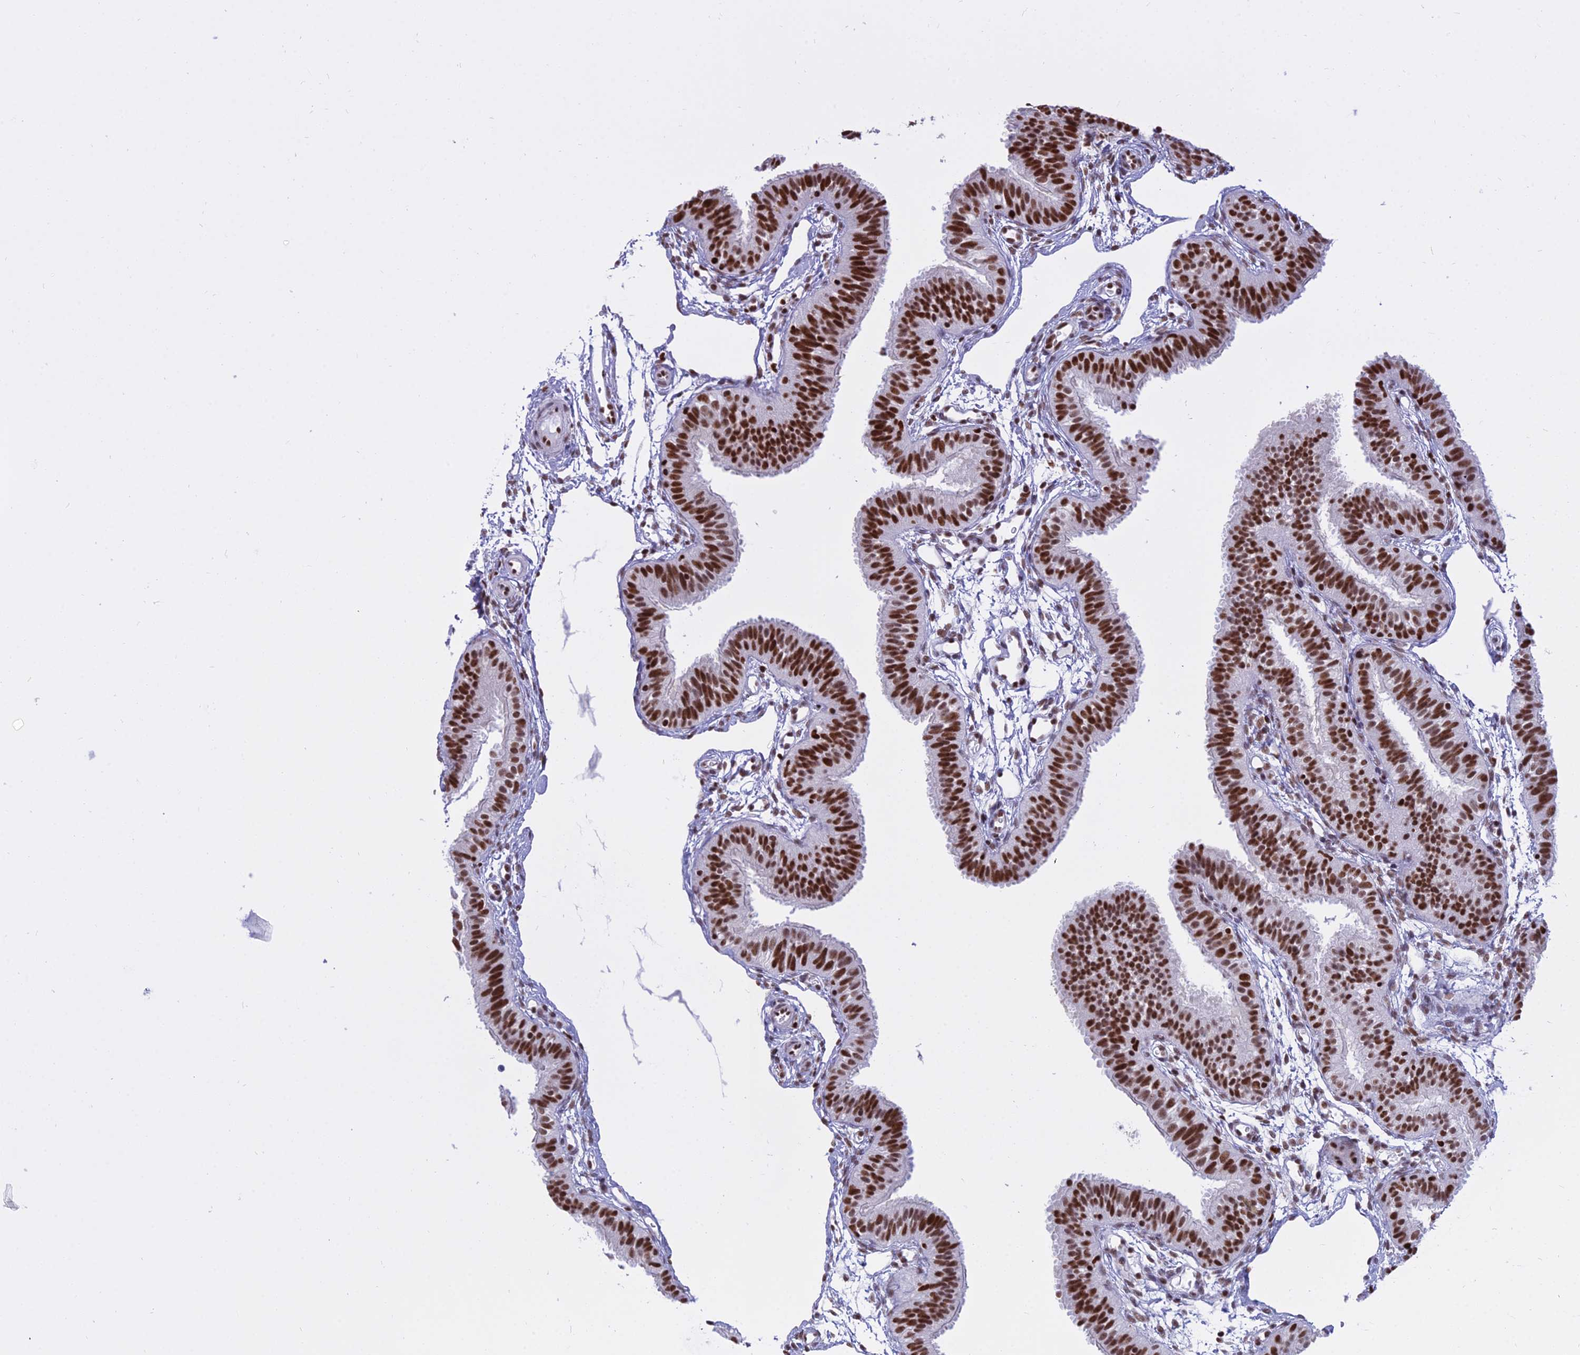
{"staining": {"intensity": "strong", "quantity": ">75%", "location": "nuclear"}, "tissue": "fallopian tube", "cell_type": "Glandular cells", "image_type": "normal", "snomed": [{"axis": "morphology", "description": "Normal tissue, NOS"}, {"axis": "topography", "description": "Fallopian tube"}], "caption": "Strong nuclear staining is identified in approximately >75% of glandular cells in unremarkable fallopian tube.", "gene": "PARP1", "patient": {"sex": "female", "age": 35}}